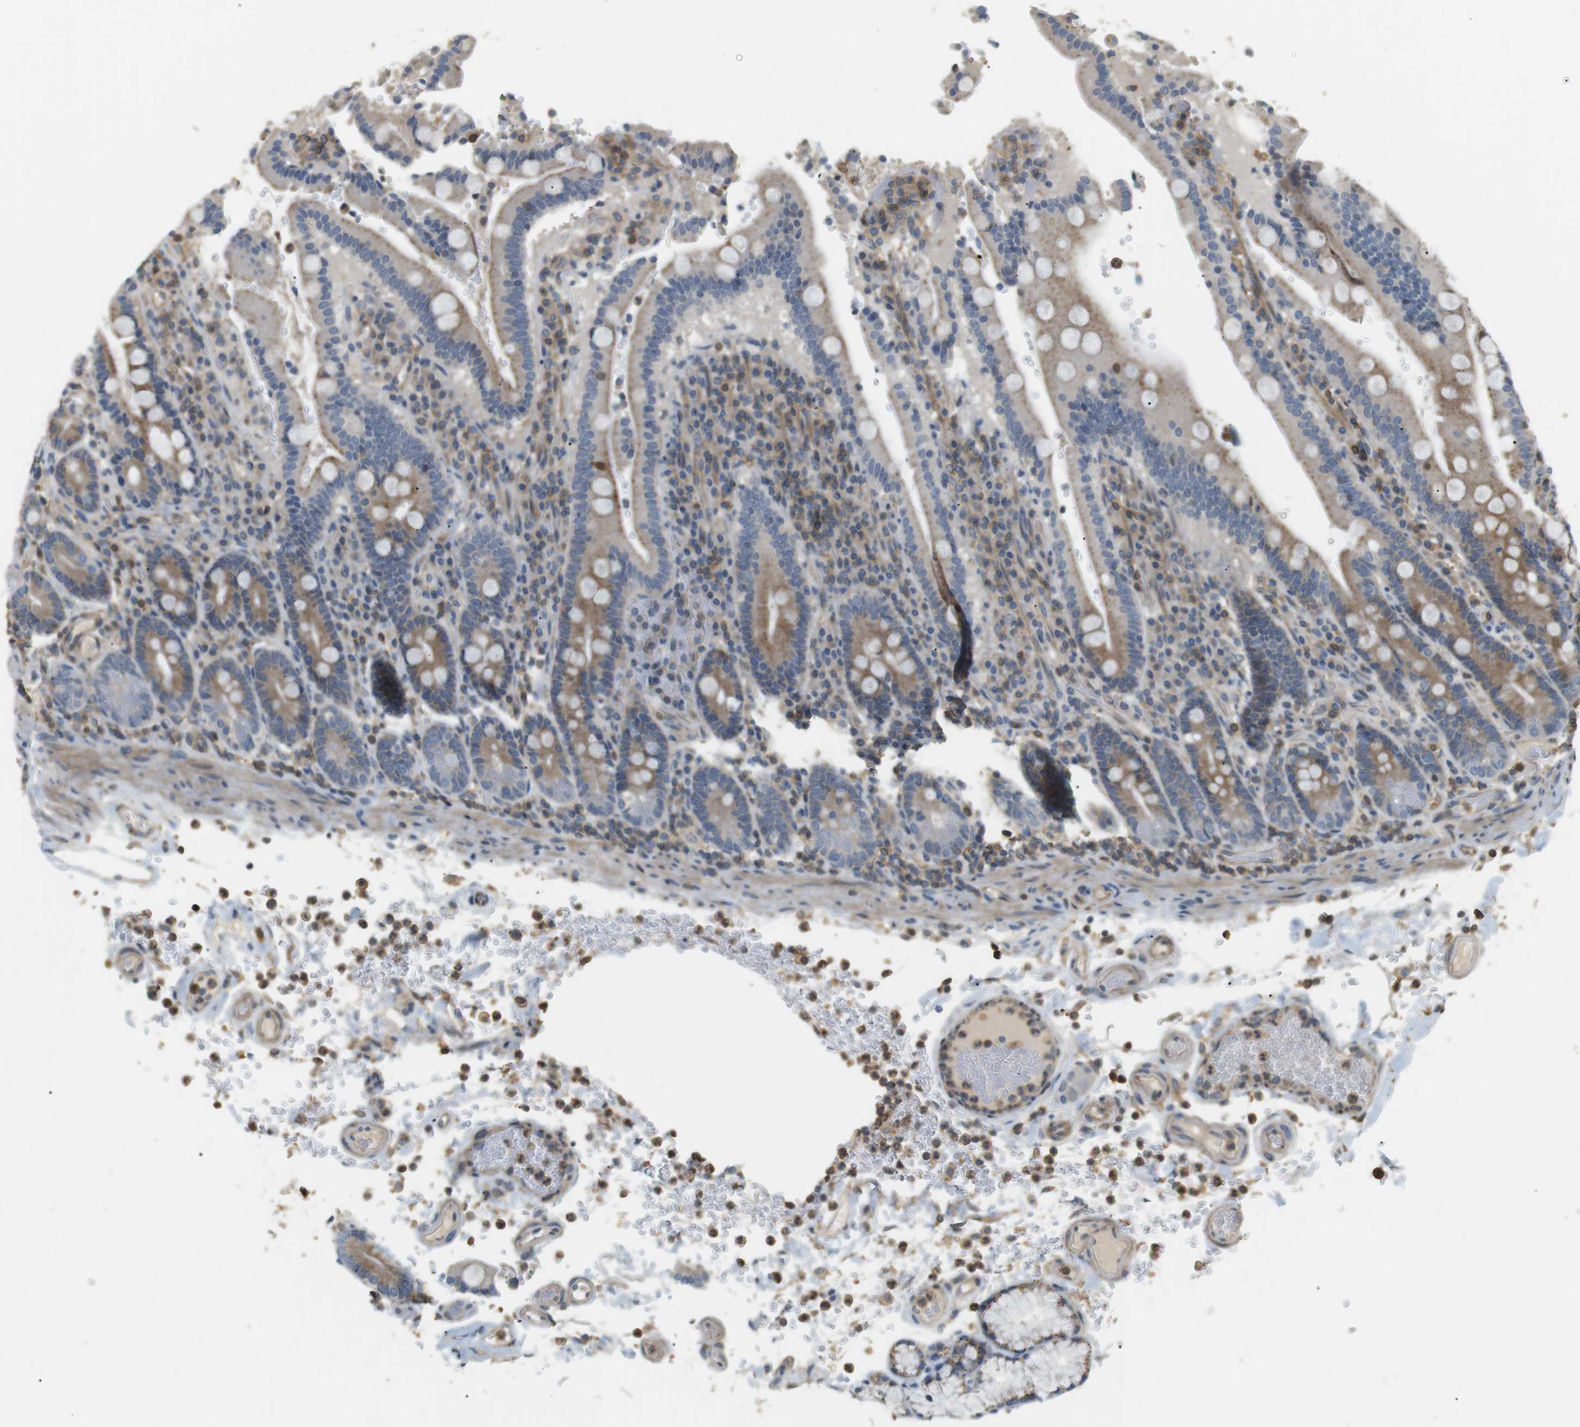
{"staining": {"intensity": "moderate", "quantity": "<25%", "location": "cytoplasmic/membranous"}, "tissue": "duodenum", "cell_type": "Glandular cells", "image_type": "normal", "snomed": [{"axis": "morphology", "description": "Normal tissue, NOS"}, {"axis": "topography", "description": "Small intestine, NOS"}], "caption": "This photomicrograph shows immunohistochemistry (IHC) staining of normal duodenum, with low moderate cytoplasmic/membranous expression in about <25% of glandular cells.", "gene": "P2RY1", "patient": {"sex": "female", "age": 71}}